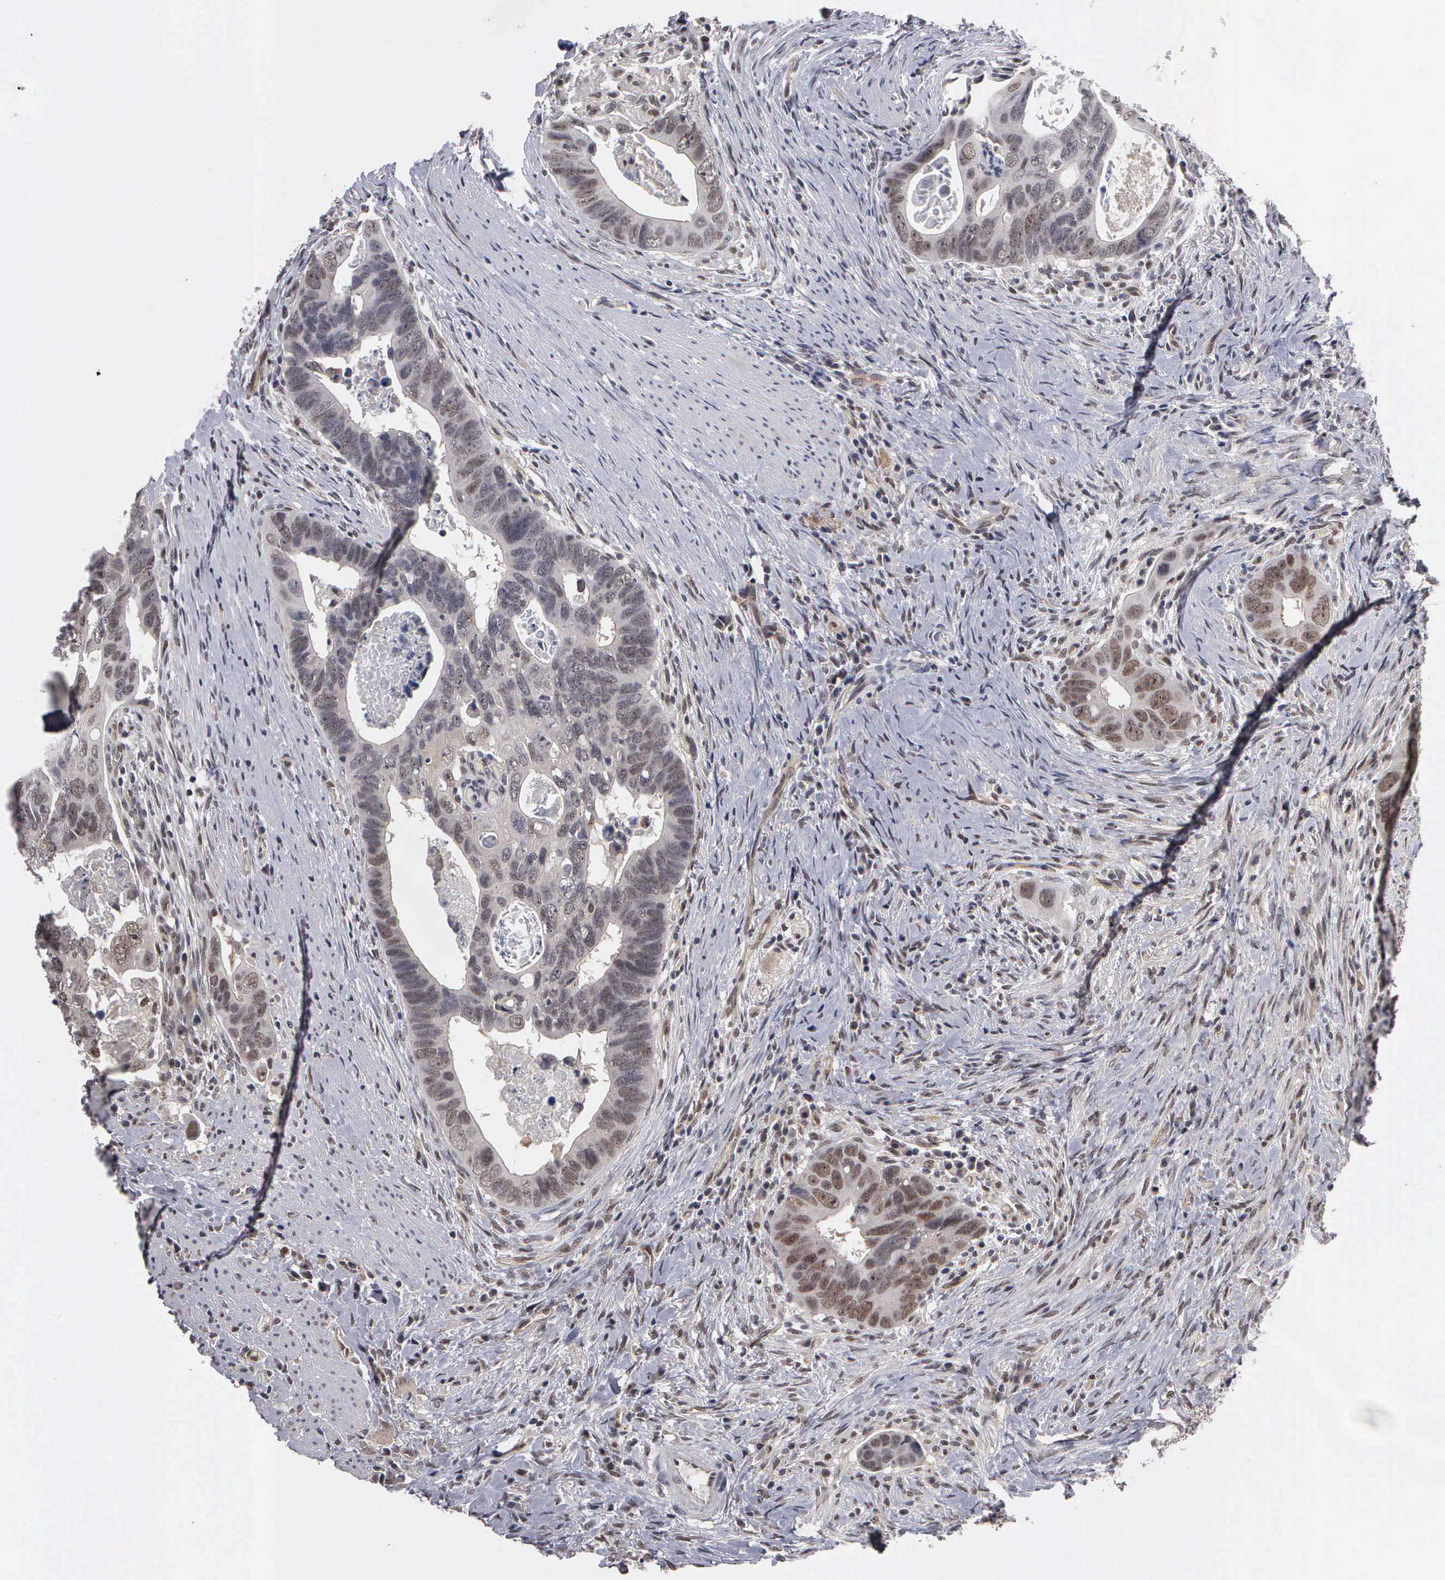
{"staining": {"intensity": "moderate", "quantity": "25%-75%", "location": "nuclear"}, "tissue": "colorectal cancer", "cell_type": "Tumor cells", "image_type": "cancer", "snomed": [{"axis": "morphology", "description": "Adenocarcinoma, NOS"}, {"axis": "topography", "description": "Rectum"}], "caption": "Immunohistochemistry photomicrograph of adenocarcinoma (colorectal) stained for a protein (brown), which demonstrates medium levels of moderate nuclear positivity in approximately 25%-75% of tumor cells.", "gene": "ZBTB33", "patient": {"sex": "male", "age": 53}}